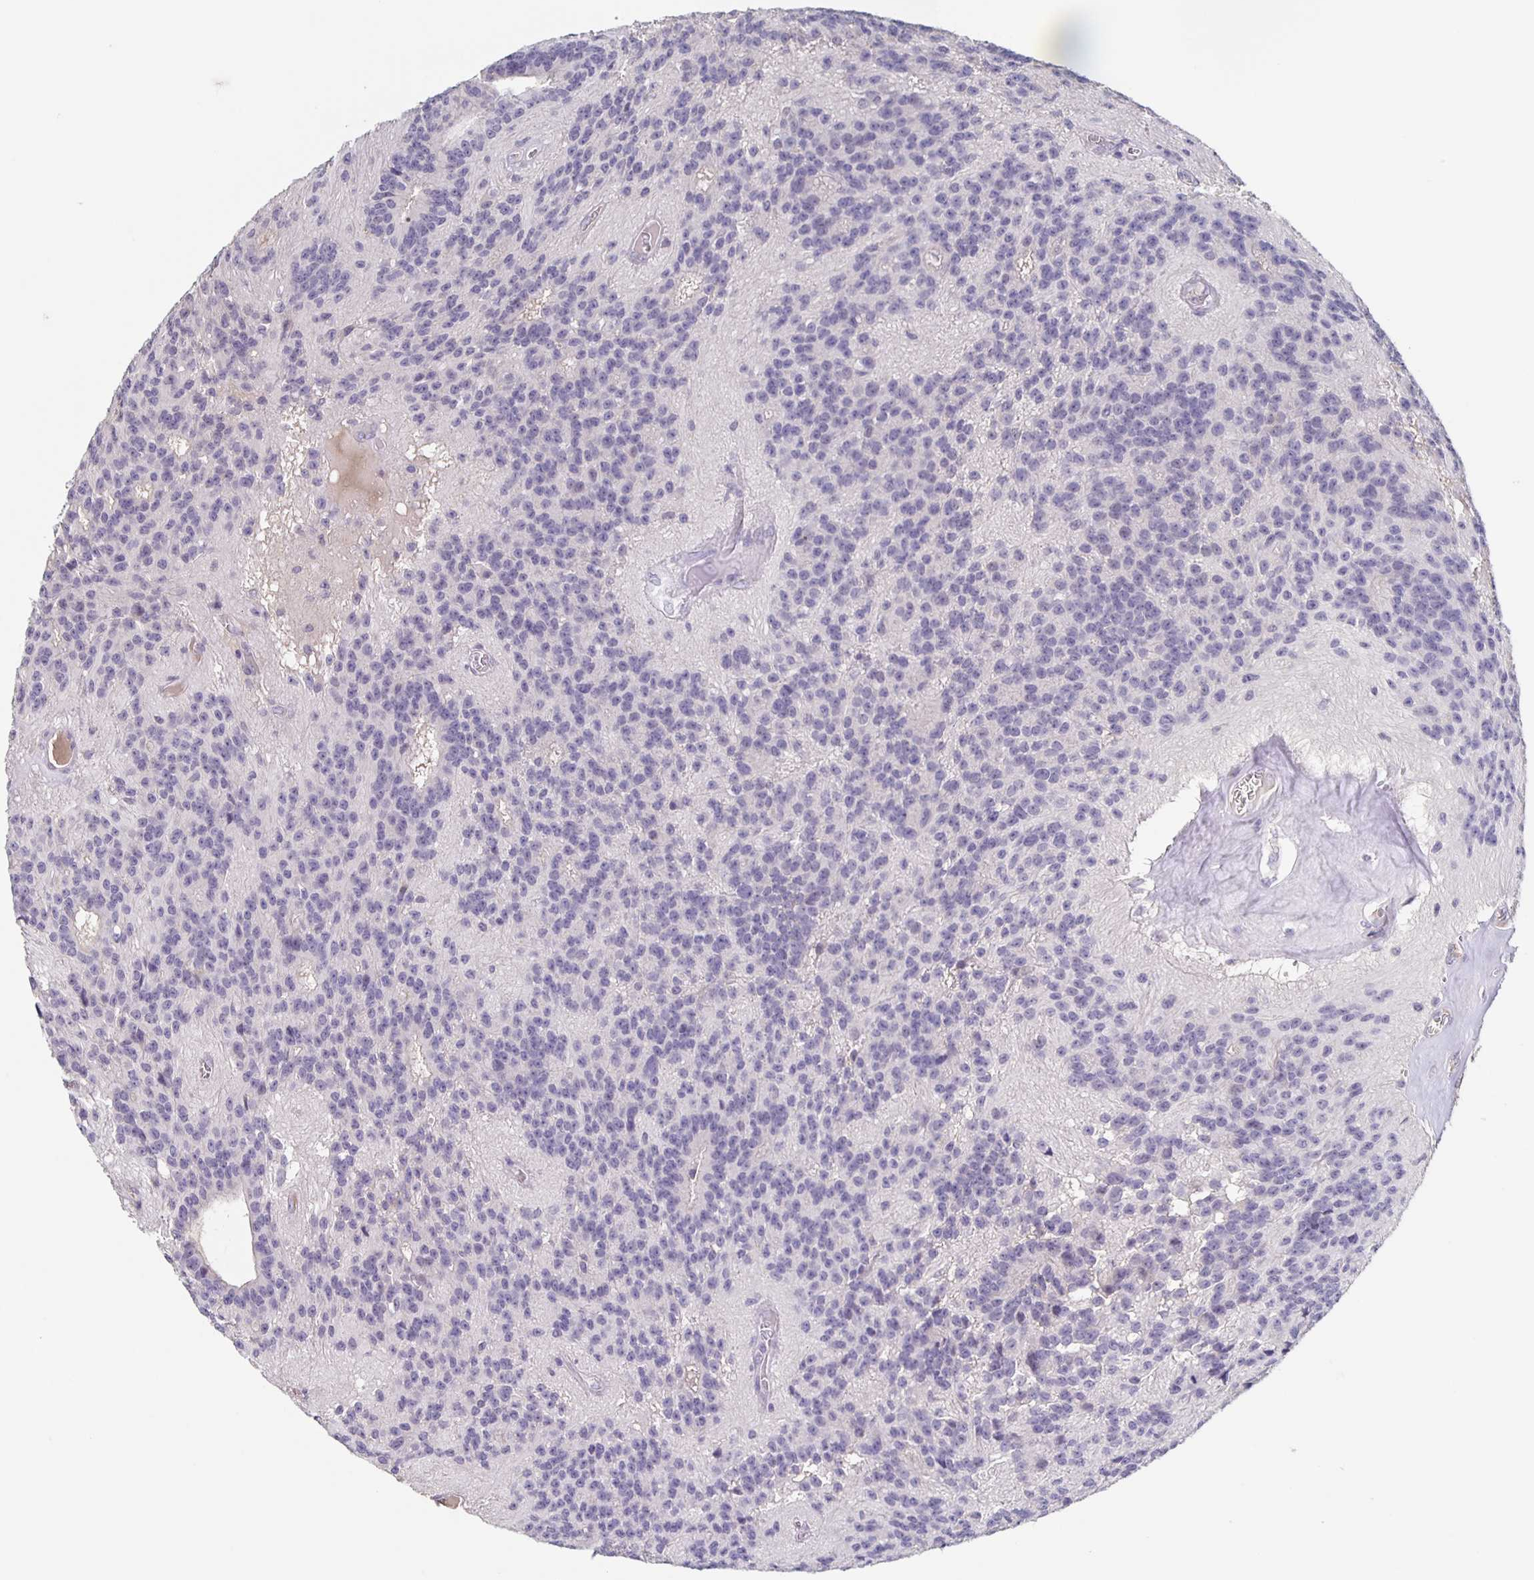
{"staining": {"intensity": "negative", "quantity": "none", "location": "none"}, "tissue": "glioma", "cell_type": "Tumor cells", "image_type": "cancer", "snomed": [{"axis": "morphology", "description": "Glioma, malignant, Low grade"}, {"axis": "topography", "description": "Brain"}], "caption": "Glioma was stained to show a protein in brown. There is no significant positivity in tumor cells.", "gene": "INSL5", "patient": {"sex": "male", "age": 31}}